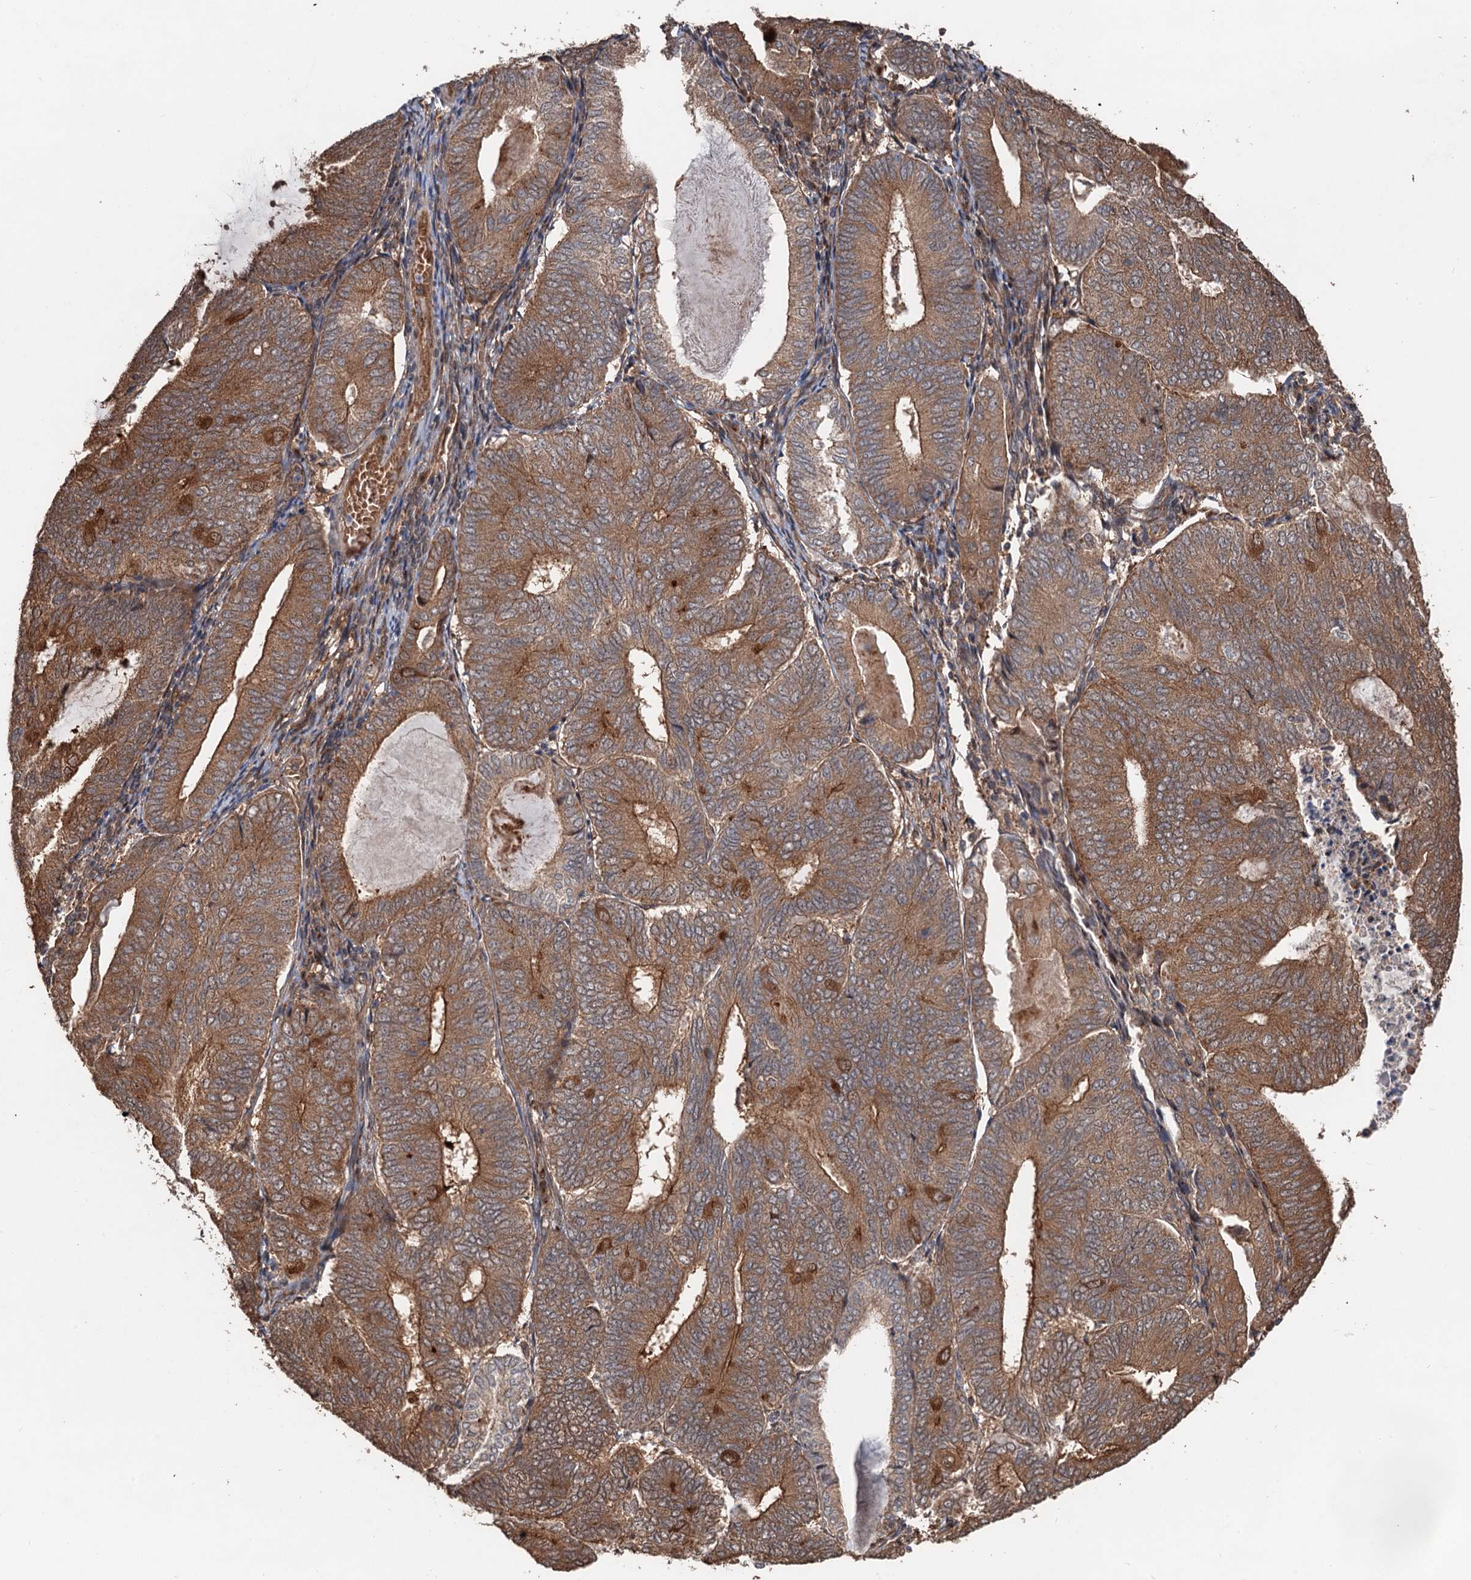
{"staining": {"intensity": "moderate", "quantity": ">75%", "location": "cytoplasmic/membranous"}, "tissue": "endometrial cancer", "cell_type": "Tumor cells", "image_type": "cancer", "snomed": [{"axis": "morphology", "description": "Adenocarcinoma, NOS"}, {"axis": "topography", "description": "Endometrium"}], "caption": "Immunohistochemical staining of adenocarcinoma (endometrial) exhibits moderate cytoplasmic/membranous protein staining in approximately >75% of tumor cells.", "gene": "DEXI", "patient": {"sex": "female", "age": 81}}